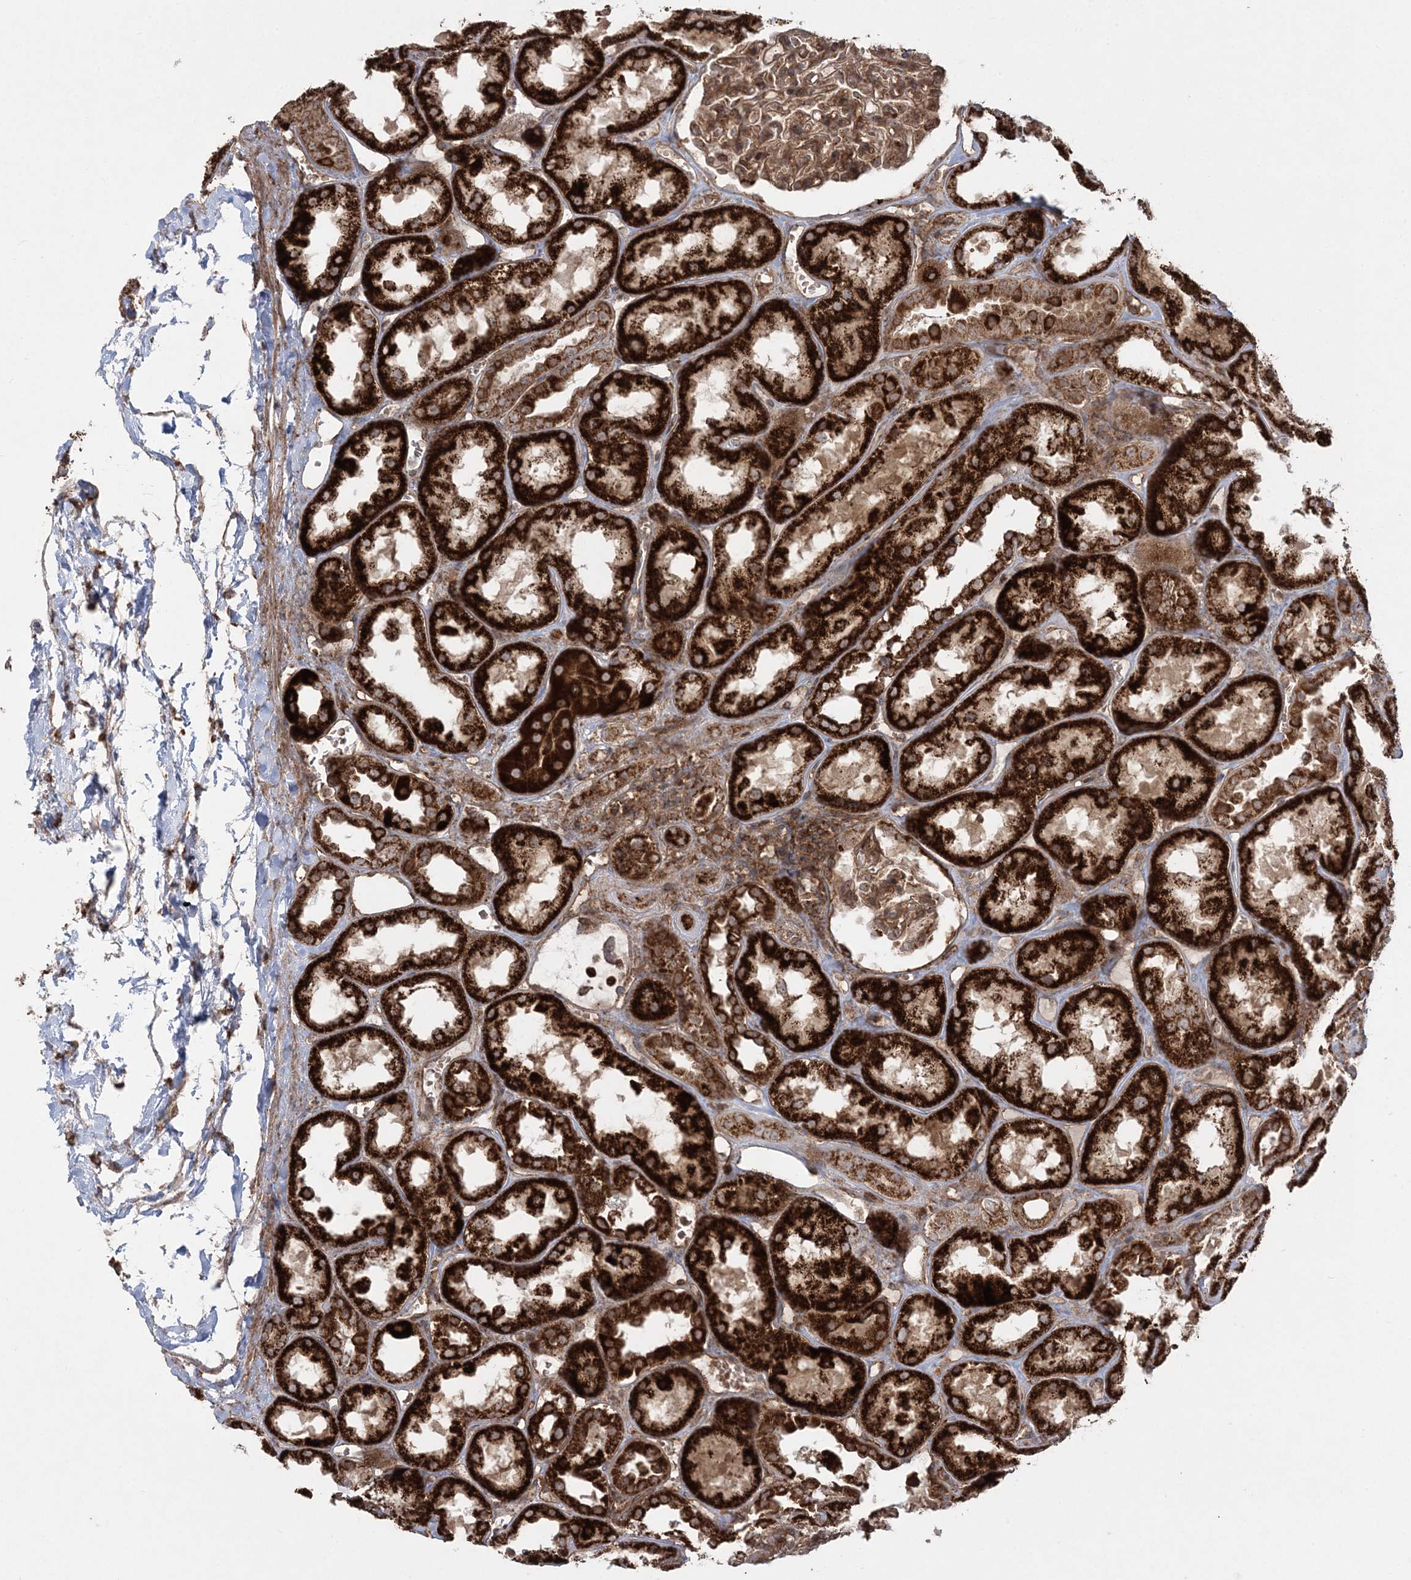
{"staining": {"intensity": "moderate", "quantity": ">75%", "location": "cytoplasmic/membranous"}, "tissue": "kidney", "cell_type": "Cells in glomeruli", "image_type": "normal", "snomed": [{"axis": "morphology", "description": "Normal tissue, NOS"}, {"axis": "topography", "description": "Kidney"}], "caption": "Immunohistochemical staining of benign human kidney exhibits medium levels of moderate cytoplasmic/membranous expression in about >75% of cells in glomeruli. The staining is performed using DAB brown chromogen to label protein expression. The nuclei are counter-stained blue using hematoxylin.", "gene": "LRPPRC", "patient": {"sex": "male", "age": 70}}